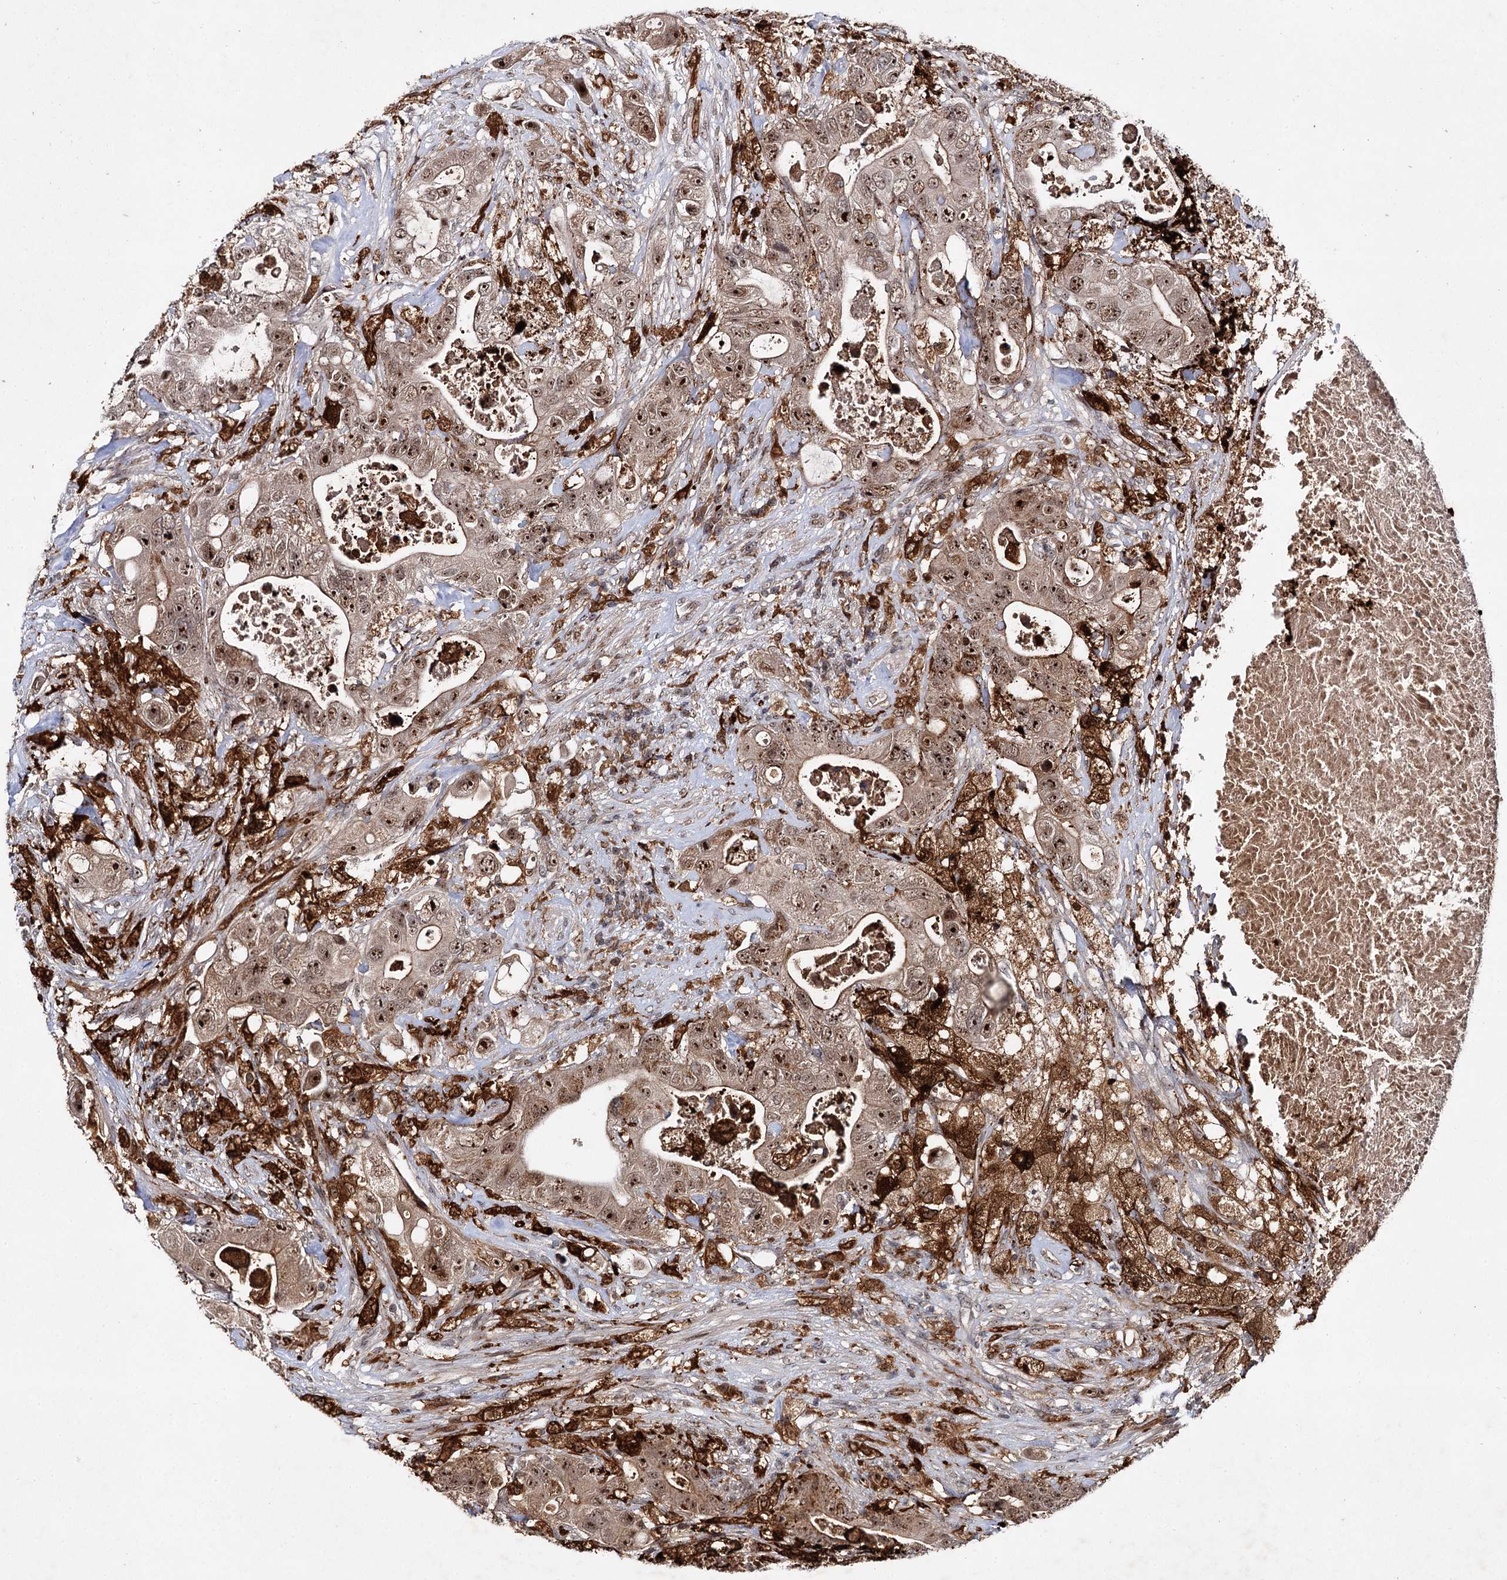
{"staining": {"intensity": "moderate", "quantity": ">75%", "location": "cytoplasmic/membranous,nuclear"}, "tissue": "colorectal cancer", "cell_type": "Tumor cells", "image_type": "cancer", "snomed": [{"axis": "morphology", "description": "Adenocarcinoma, NOS"}, {"axis": "topography", "description": "Colon"}], "caption": "Tumor cells exhibit medium levels of moderate cytoplasmic/membranous and nuclear expression in about >75% of cells in human adenocarcinoma (colorectal). The protein is stained brown, and the nuclei are stained in blue (DAB (3,3'-diaminobenzidine) IHC with brightfield microscopy, high magnification).", "gene": "BUD13", "patient": {"sex": "female", "age": 46}}